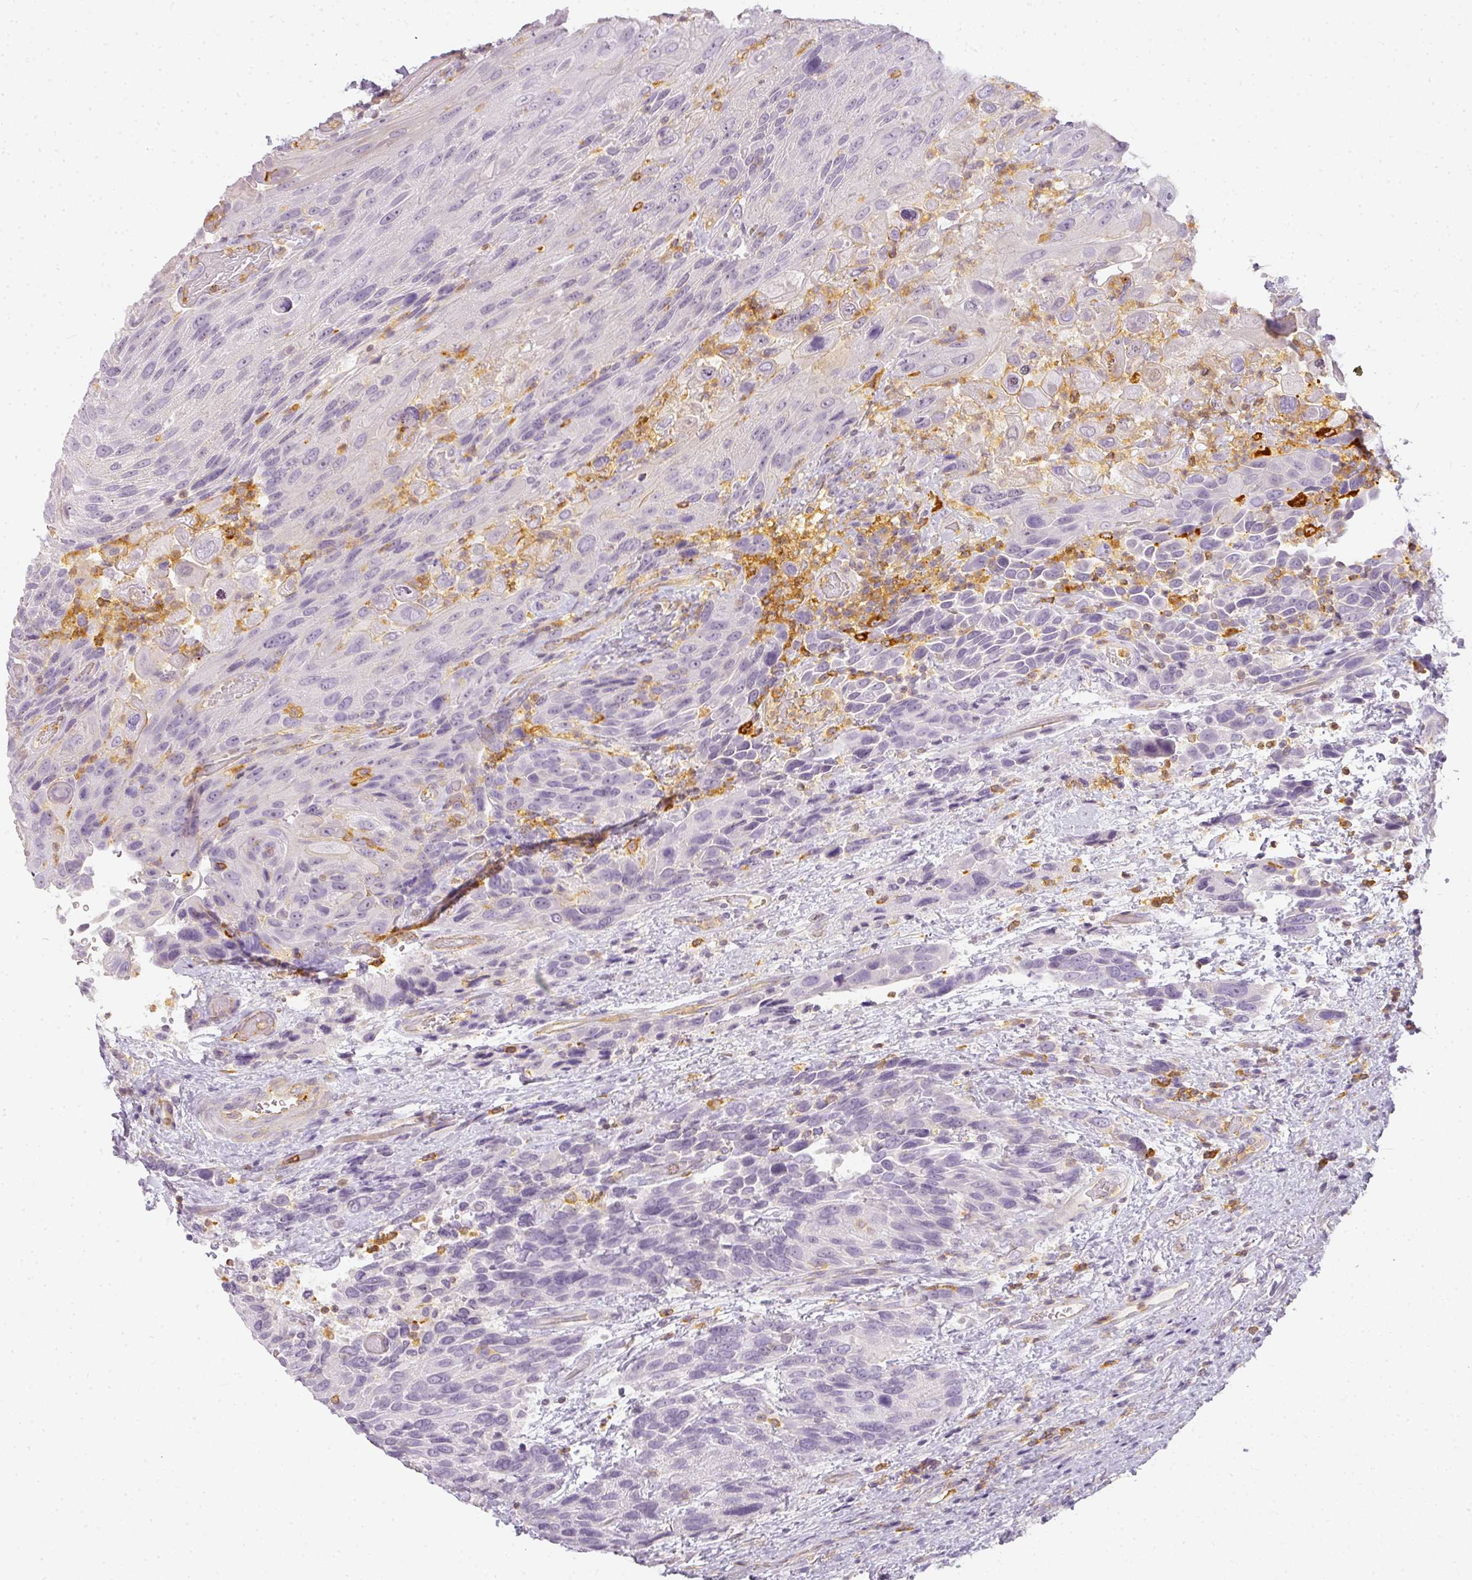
{"staining": {"intensity": "negative", "quantity": "none", "location": "none"}, "tissue": "urothelial cancer", "cell_type": "Tumor cells", "image_type": "cancer", "snomed": [{"axis": "morphology", "description": "Urothelial carcinoma, High grade"}, {"axis": "topography", "description": "Urinary bladder"}], "caption": "Immunohistochemical staining of human high-grade urothelial carcinoma reveals no significant staining in tumor cells.", "gene": "TMEM42", "patient": {"sex": "female", "age": 70}}